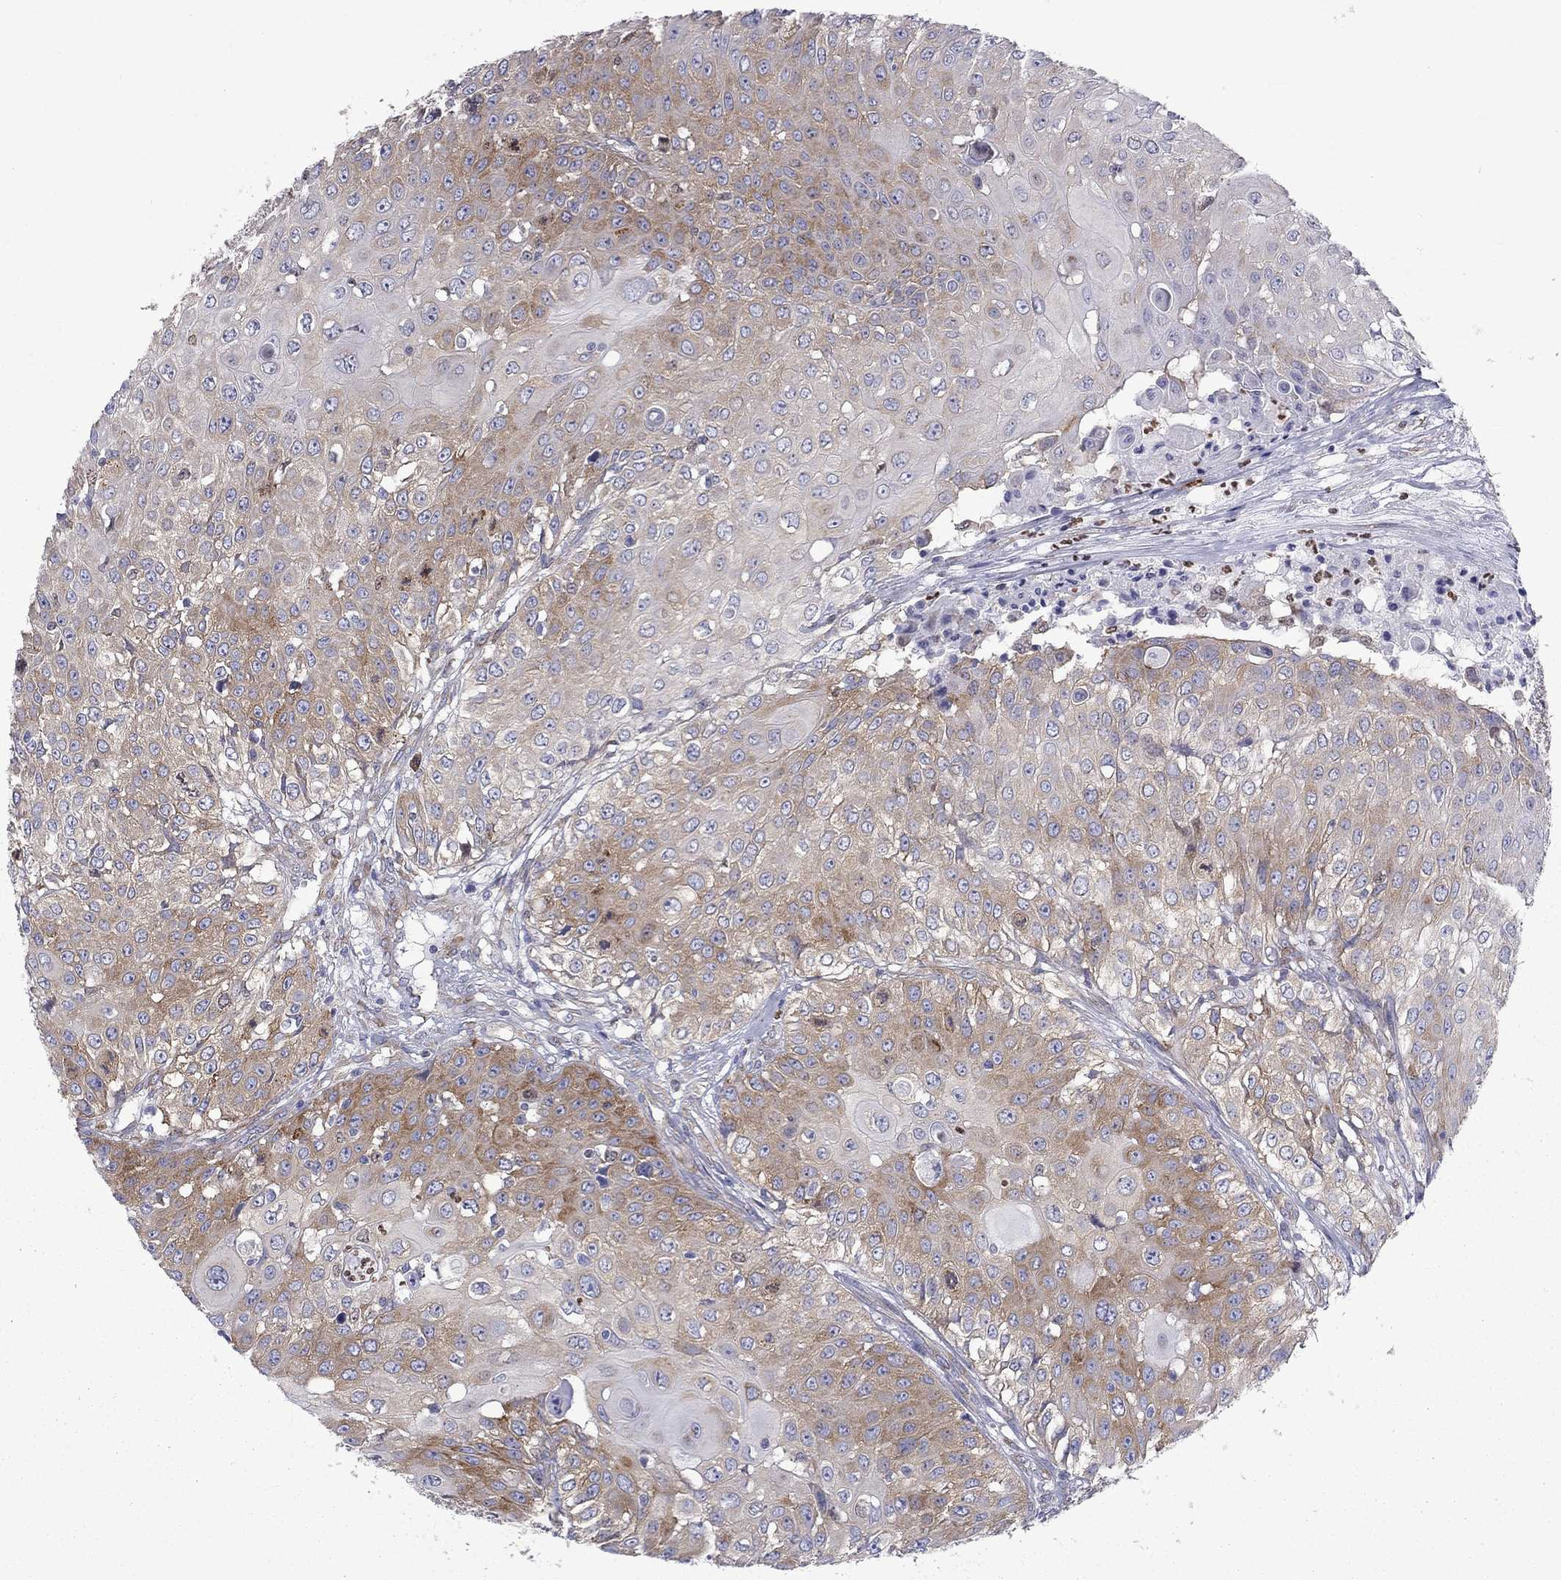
{"staining": {"intensity": "moderate", "quantity": "<25%", "location": "cytoplasmic/membranous"}, "tissue": "urothelial cancer", "cell_type": "Tumor cells", "image_type": "cancer", "snomed": [{"axis": "morphology", "description": "Urothelial carcinoma, High grade"}, {"axis": "topography", "description": "Urinary bladder"}], "caption": "Protein analysis of high-grade urothelial carcinoma tissue demonstrates moderate cytoplasmic/membranous expression in approximately <25% of tumor cells.", "gene": "PABPC4", "patient": {"sex": "female", "age": 79}}